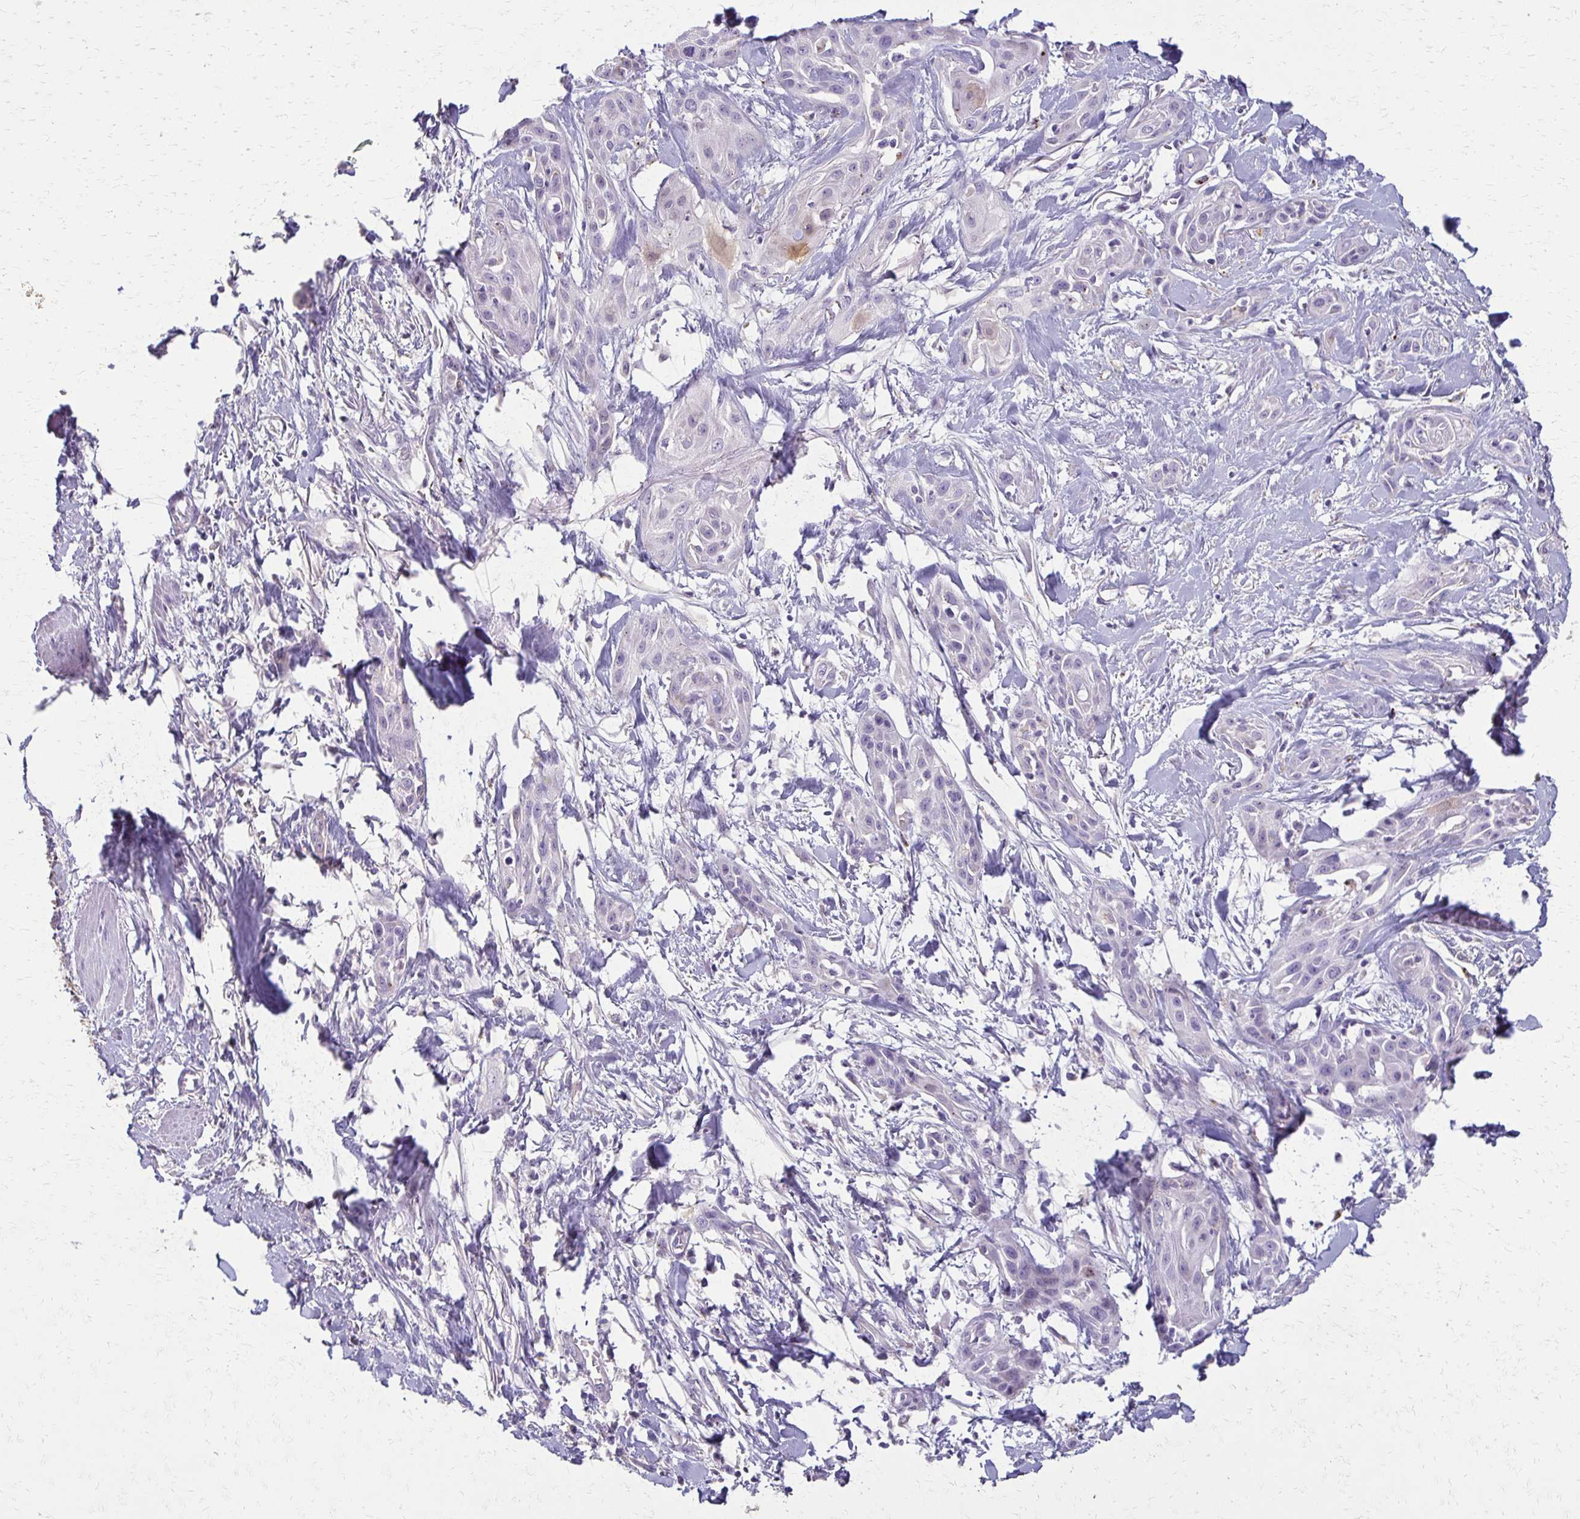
{"staining": {"intensity": "negative", "quantity": "none", "location": "none"}, "tissue": "skin cancer", "cell_type": "Tumor cells", "image_type": "cancer", "snomed": [{"axis": "morphology", "description": "Squamous cell carcinoma, NOS"}, {"axis": "topography", "description": "Skin"}, {"axis": "topography", "description": "Anal"}], "caption": "Tumor cells show no significant staining in skin squamous cell carcinoma.", "gene": "BBS12", "patient": {"sex": "male", "age": 64}}